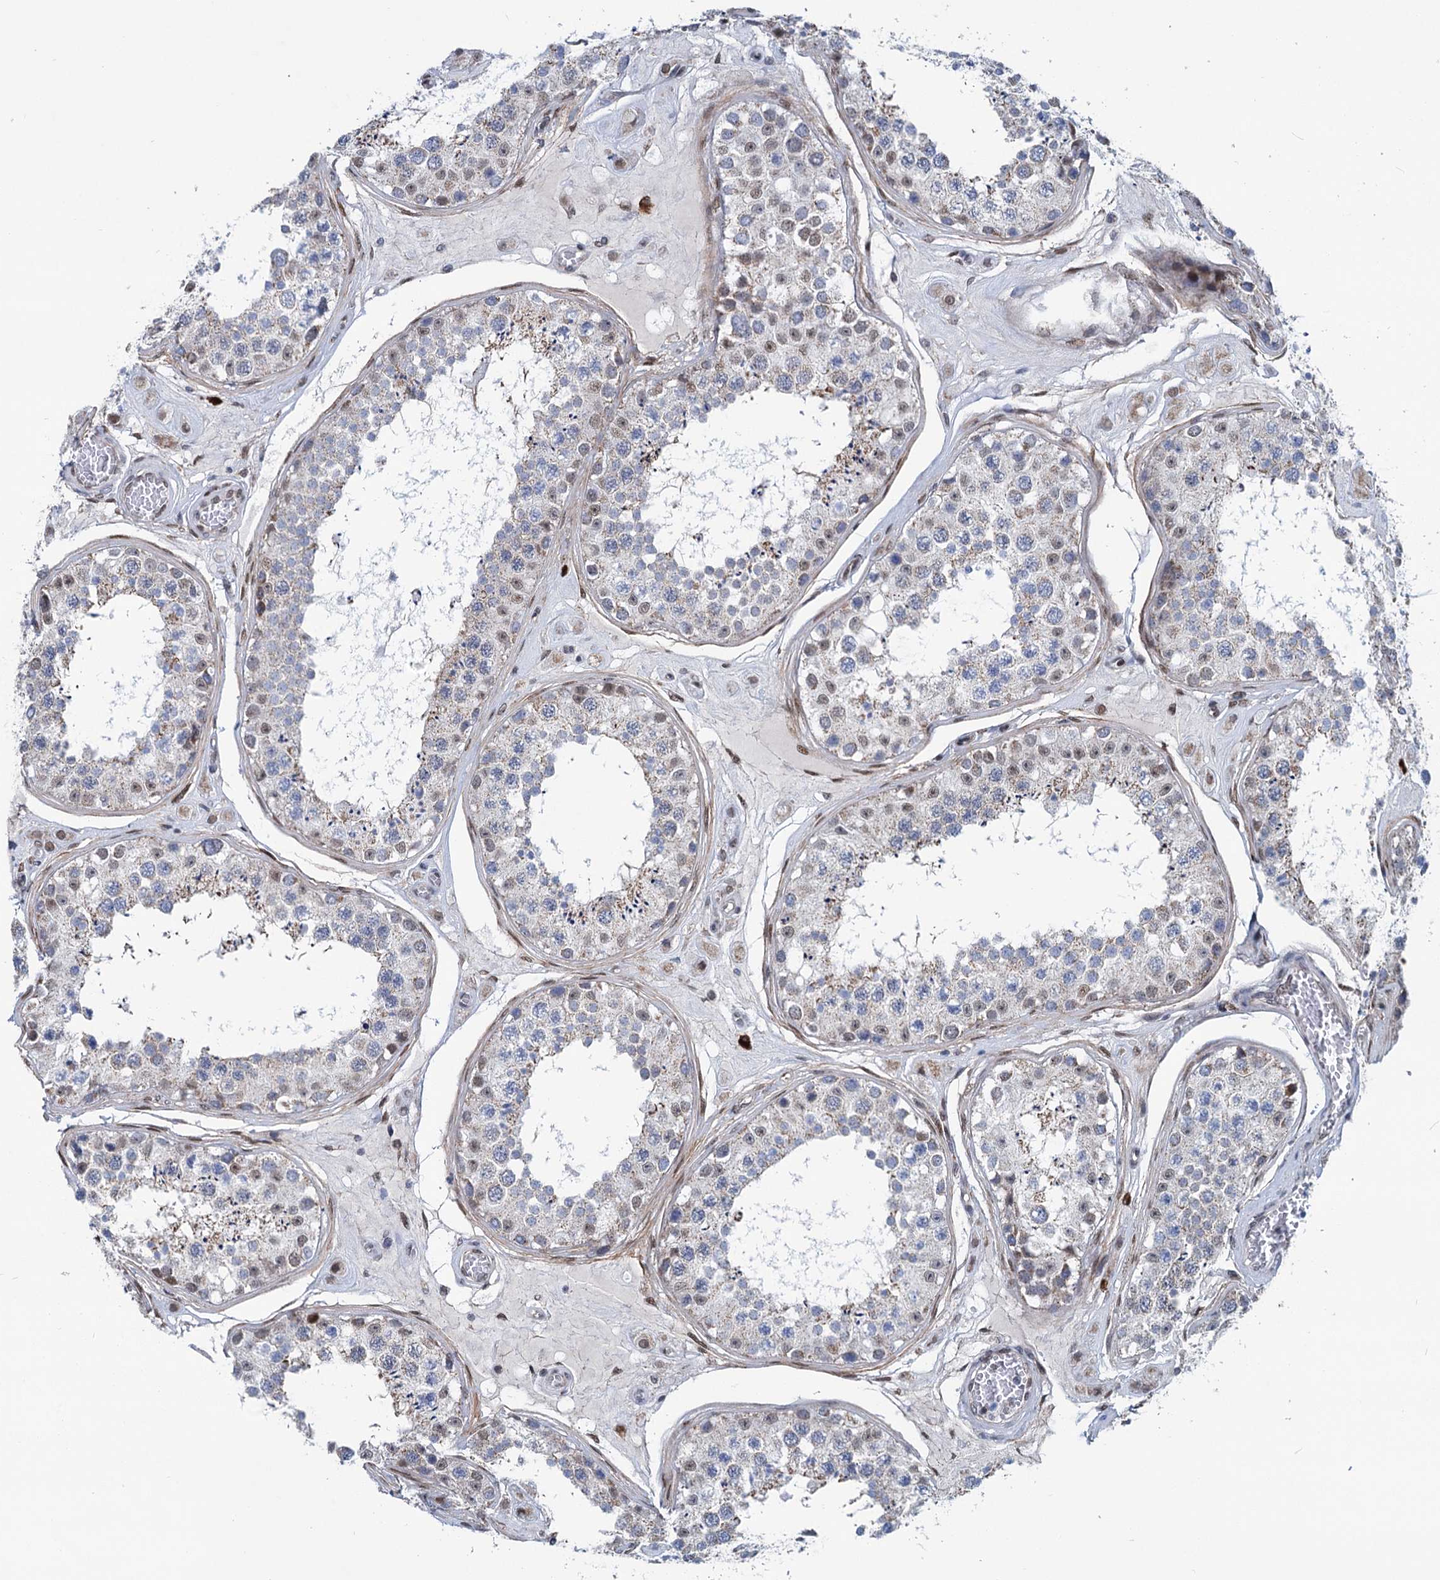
{"staining": {"intensity": "moderate", "quantity": "<25%", "location": "cytoplasmic/membranous,nuclear"}, "tissue": "testis", "cell_type": "Cells in seminiferous ducts", "image_type": "normal", "snomed": [{"axis": "morphology", "description": "Normal tissue, NOS"}, {"axis": "topography", "description": "Testis"}], "caption": "The histopathology image reveals staining of benign testis, revealing moderate cytoplasmic/membranous,nuclear protein positivity (brown color) within cells in seminiferous ducts.", "gene": "MORN3", "patient": {"sex": "male", "age": 25}}